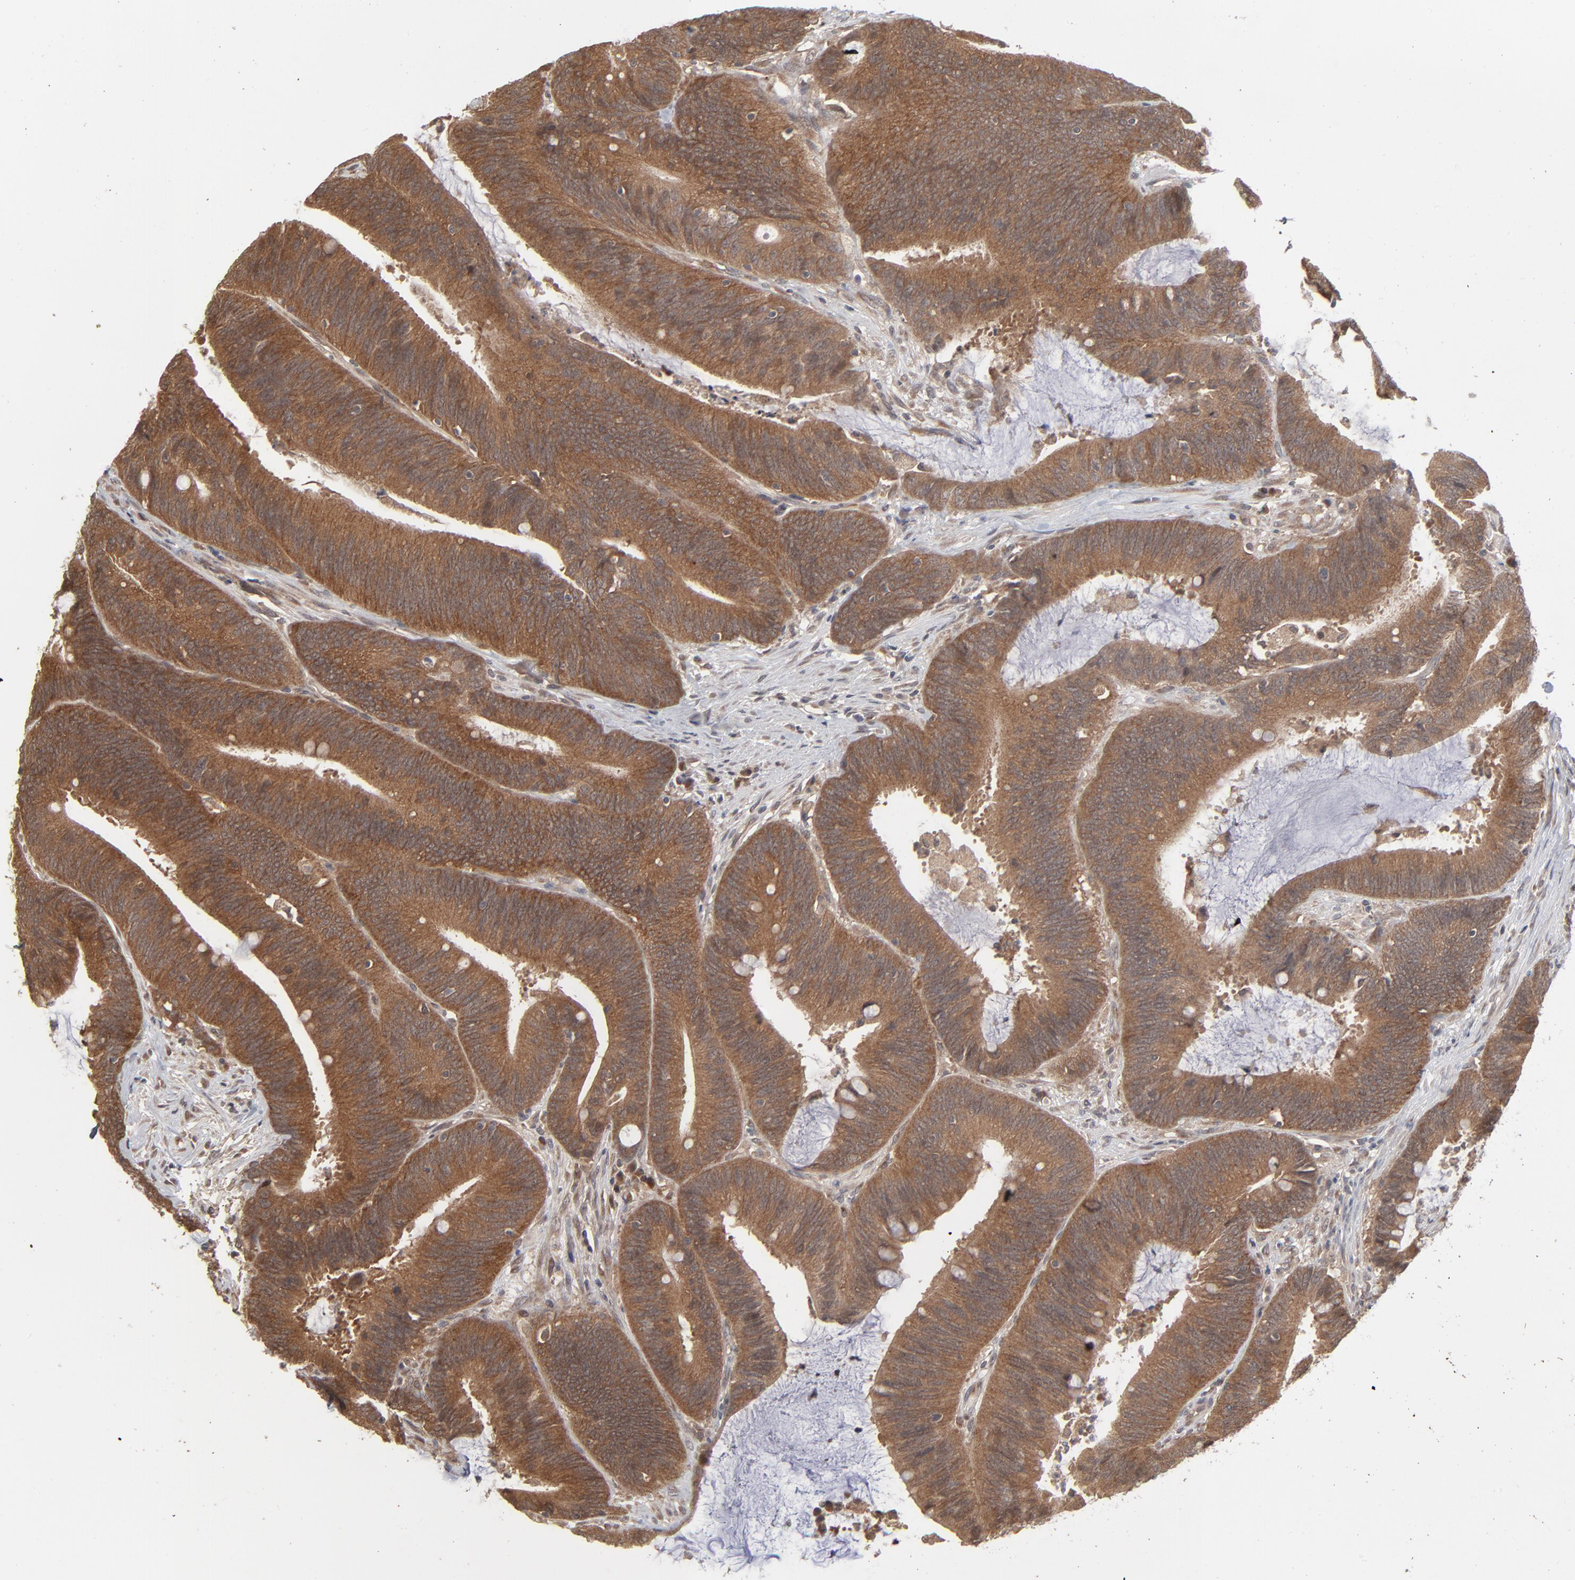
{"staining": {"intensity": "moderate", "quantity": ">75%", "location": "cytoplasmic/membranous"}, "tissue": "colorectal cancer", "cell_type": "Tumor cells", "image_type": "cancer", "snomed": [{"axis": "morphology", "description": "Adenocarcinoma, NOS"}, {"axis": "topography", "description": "Rectum"}], "caption": "A brown stain labels moderate cytoplasmic/membranous staining of a protein in colorectal cancer tumor cells.", "gene": "SCFD1", "patient": {"sex": "female", "age": 66}}